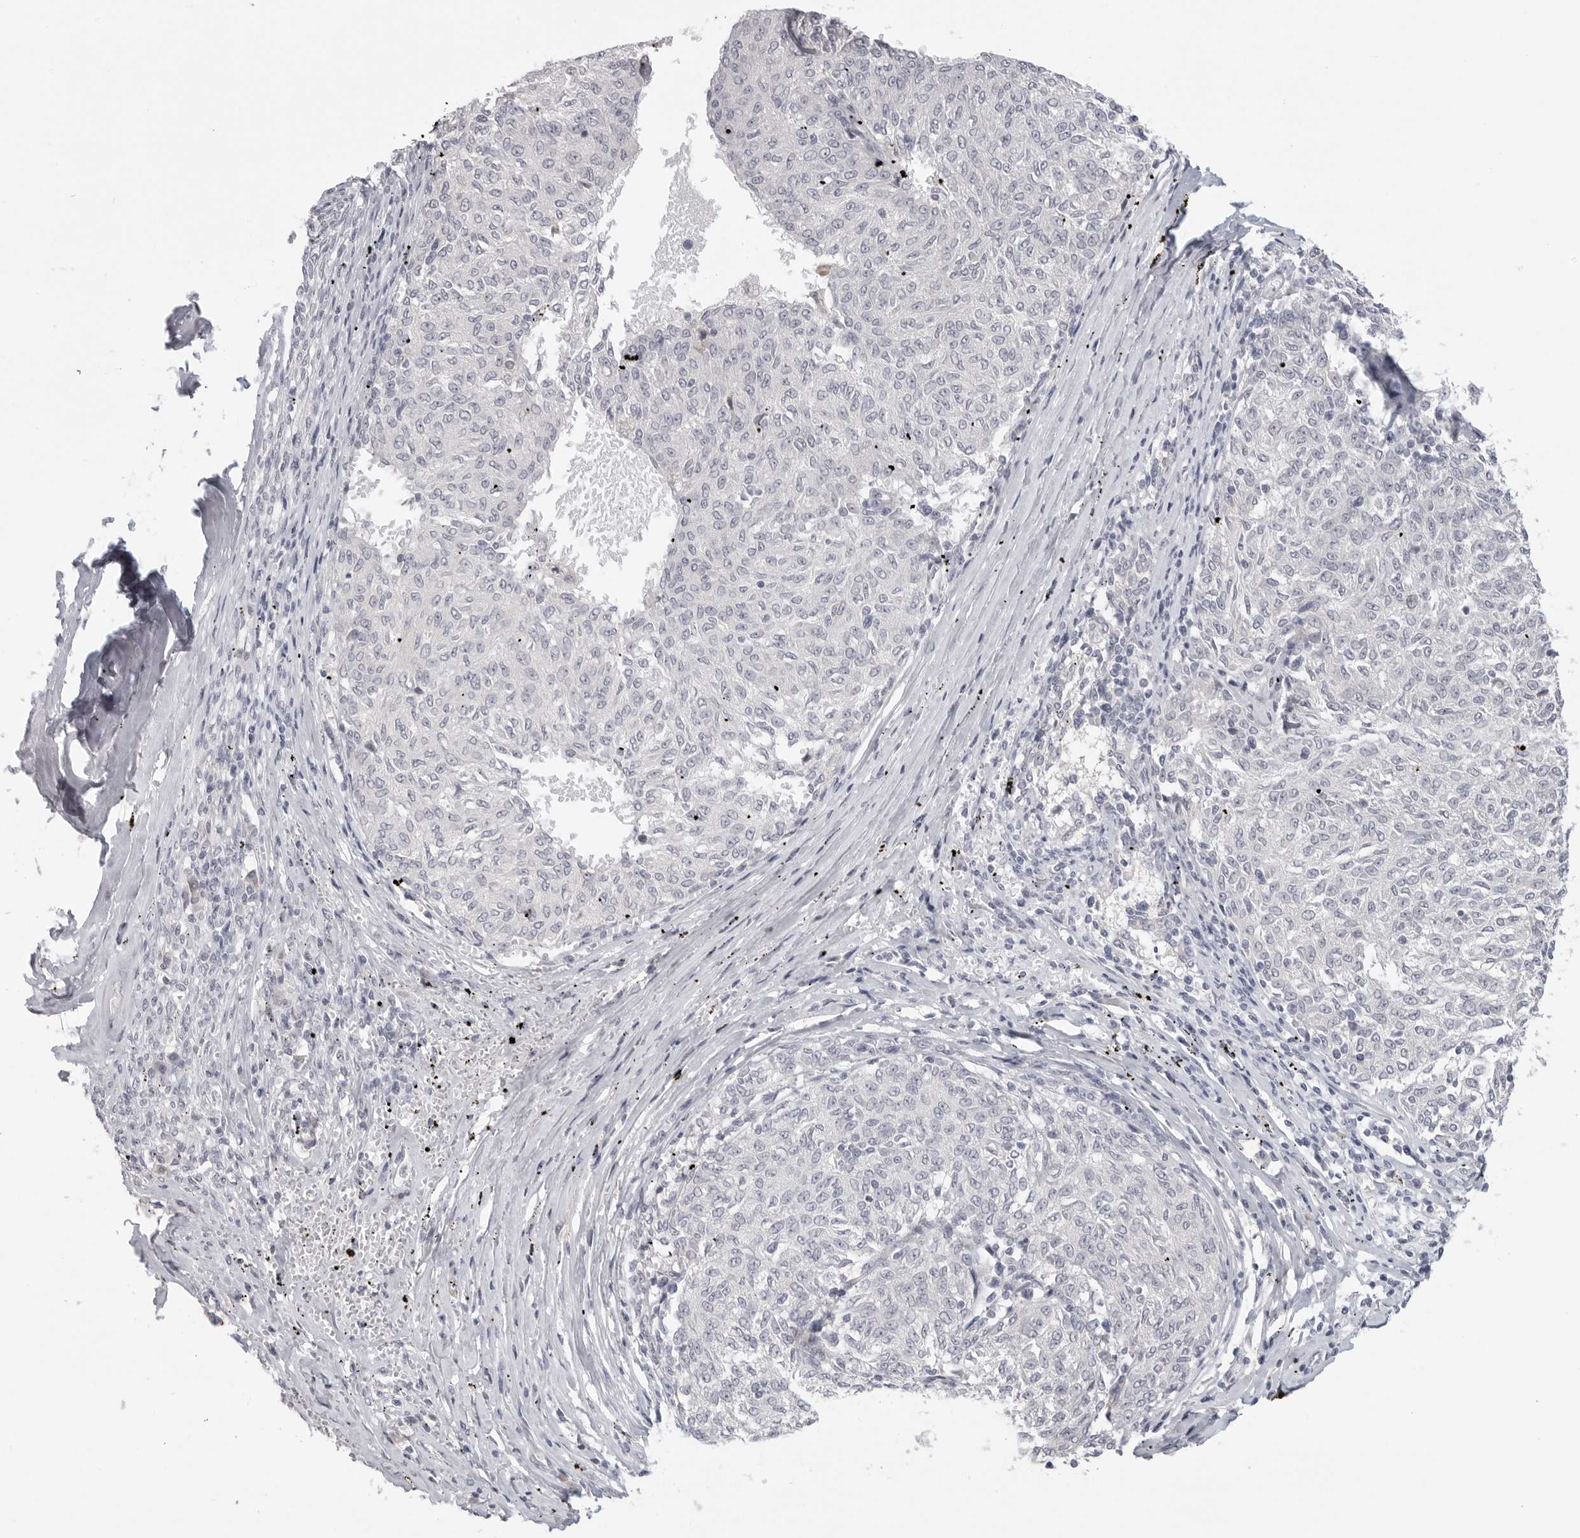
{"staining": {"intensity": "negative", "quantity": "none", "location": "none"}, "tissue": "melanoma", "cell_type": "Tumor cells", "image_type": "cancer", "snomed": [{"axis": "morphology", "description": "Malignant melanoma, NOS"}, {"axis": "topography", "description": "Skin"}], "caption": "A micrograph of human melanoma is negative for staining in tumor cells. Brightfield microscopy of immunohistochemistry (IHC) stained with DAB (3,3'-diaminobenzidine) (brown) and hematoxylin (blue), captured at high magnification.", "gene": "HMGCS2", "patient": {"sex": "female", "age": 72}}